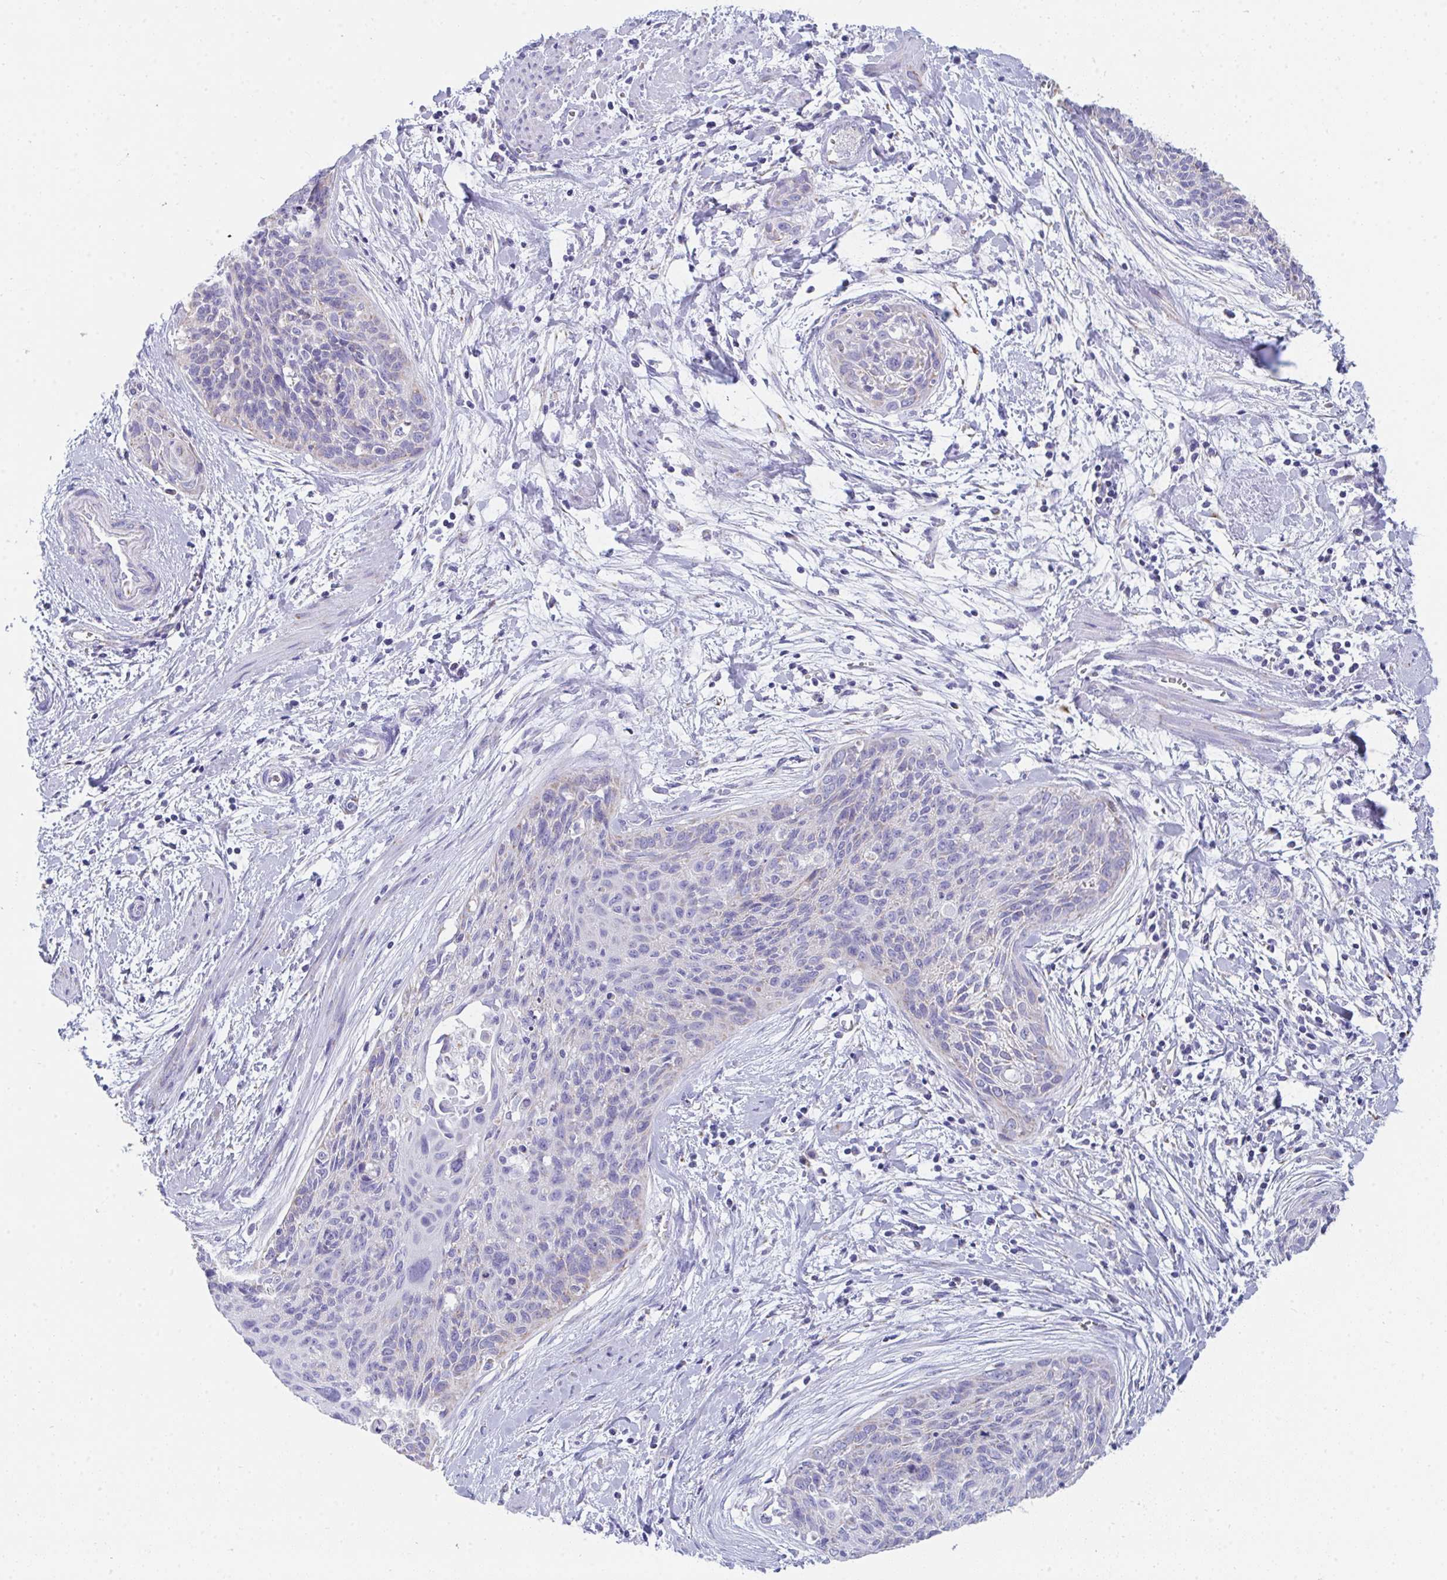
{"staining": {"intensity": "negative", "quantity": "none", "location": "none"}, "tissue": "cervical cancer", "cell_type": "Tumor cells", "image_type": "cancer", "snomed": [{"axis": "morphology", "description": "Squamous cell carcinoma, NOS"}, {"axis": "topography", "description": "Cervix"}], "caption": "DAB immunohistochemical staining of human squamous cell carcinoma (cervical) demonstrates no significant expression in tumor cells. (Brightfield microscopy of DAB (3,3'-diaminobenzidine) IHC at high magnification).", "gene": "AIFM1", "patient": {"sex": "female", "age": 55}}